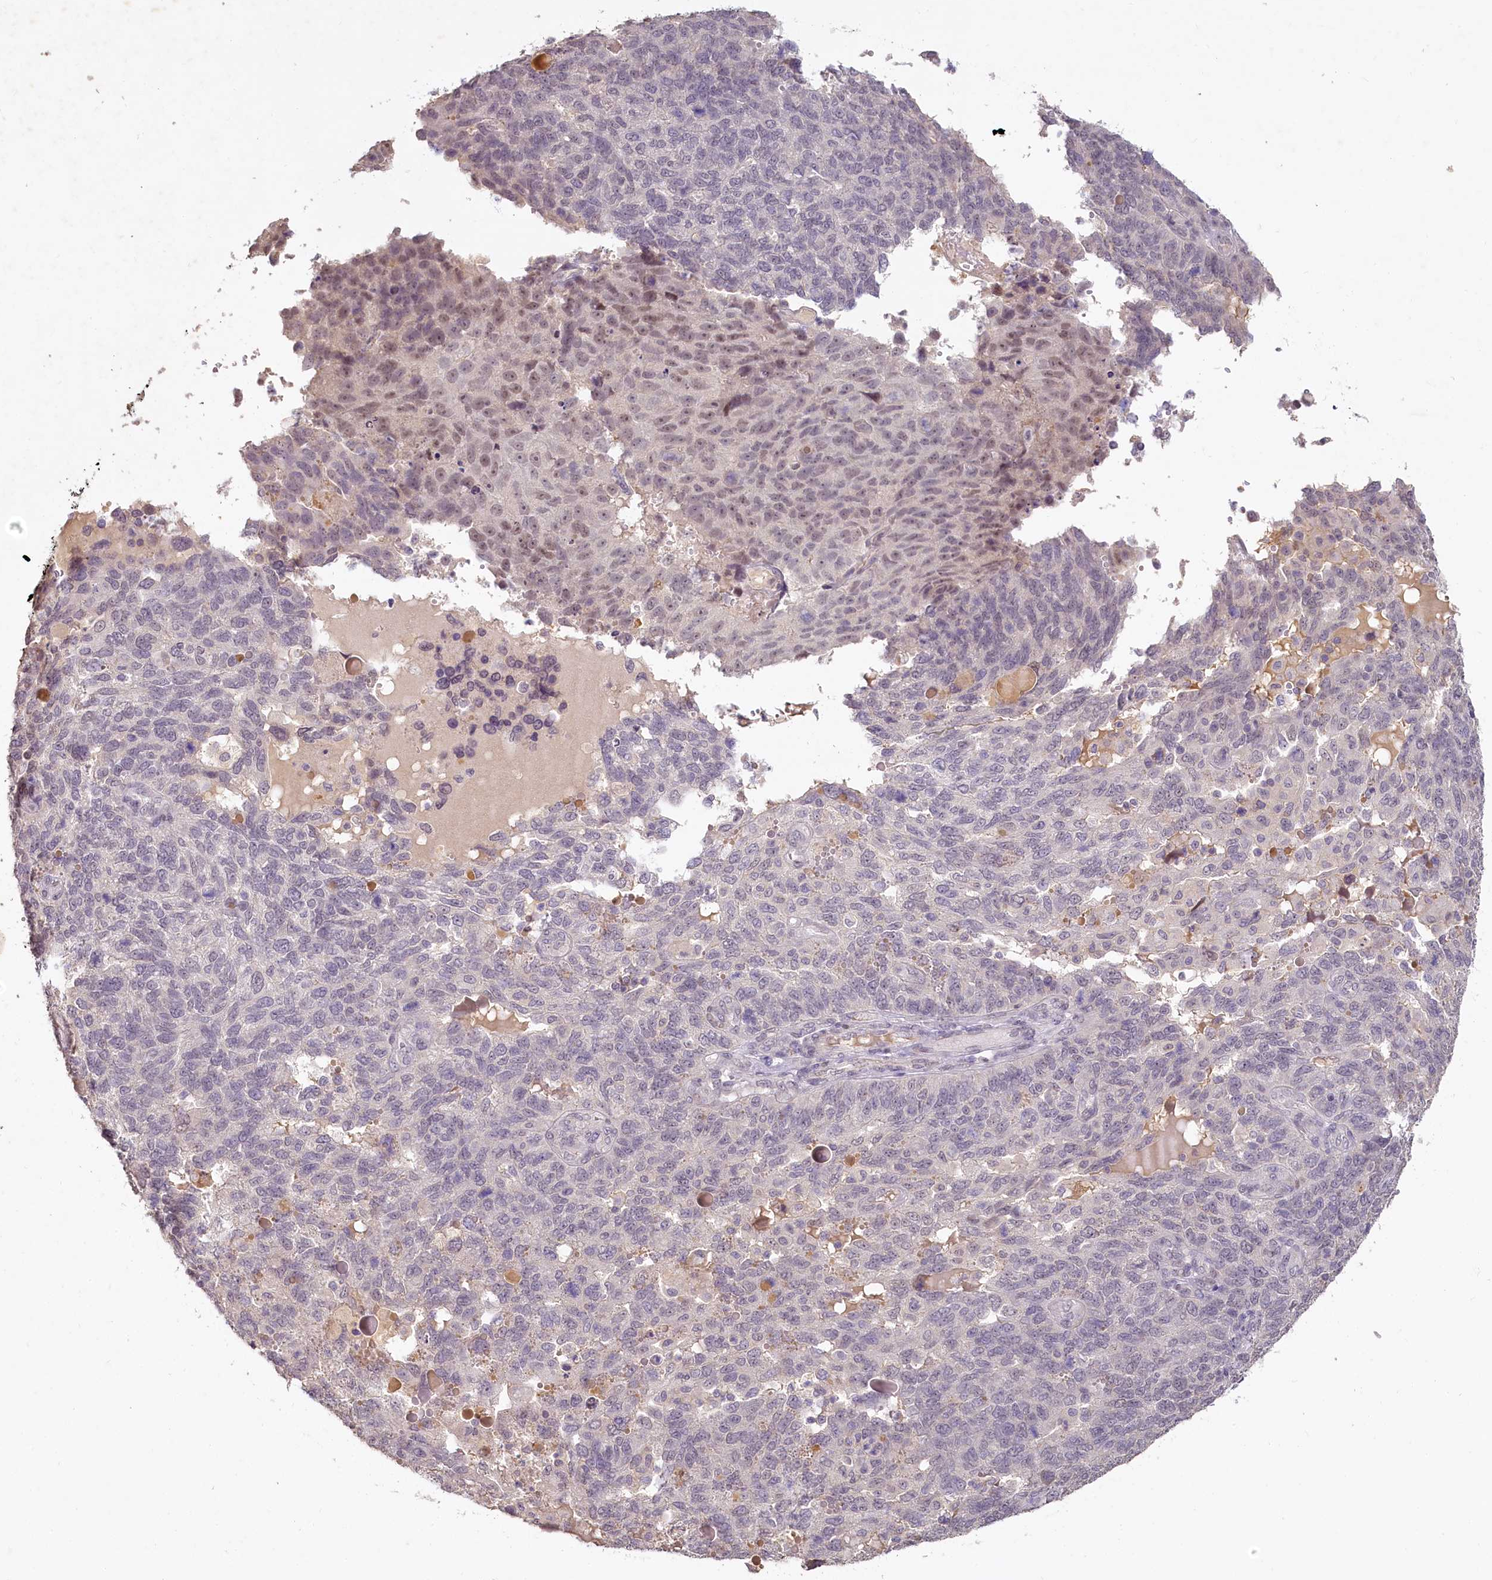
{"staining": {"intensity": "weak", "quantity": "<25%", "location": "nuclear"}, "tissue": "endometrial cancer", "cell_type": "Tumor cells", "image_type": "cancer", "snomed": [{"axis": "morphology", "description": "Adenocarcinoma, NOS"}, {"axis": "topography", "description": "Endometrium"}], "caption": "A high-resolution image shows immunohistochemistry (IHC) staining of endometrial cancer (adenocarcinoma), which demonstrates no significant positivity in tumor cells. (DAB (3,3'-diaminobenzidine) IHC visualized using brightfield microscopy, high magnification).", "gene": "MUCL1", "patient": {"sex": "female", "age": 66}}